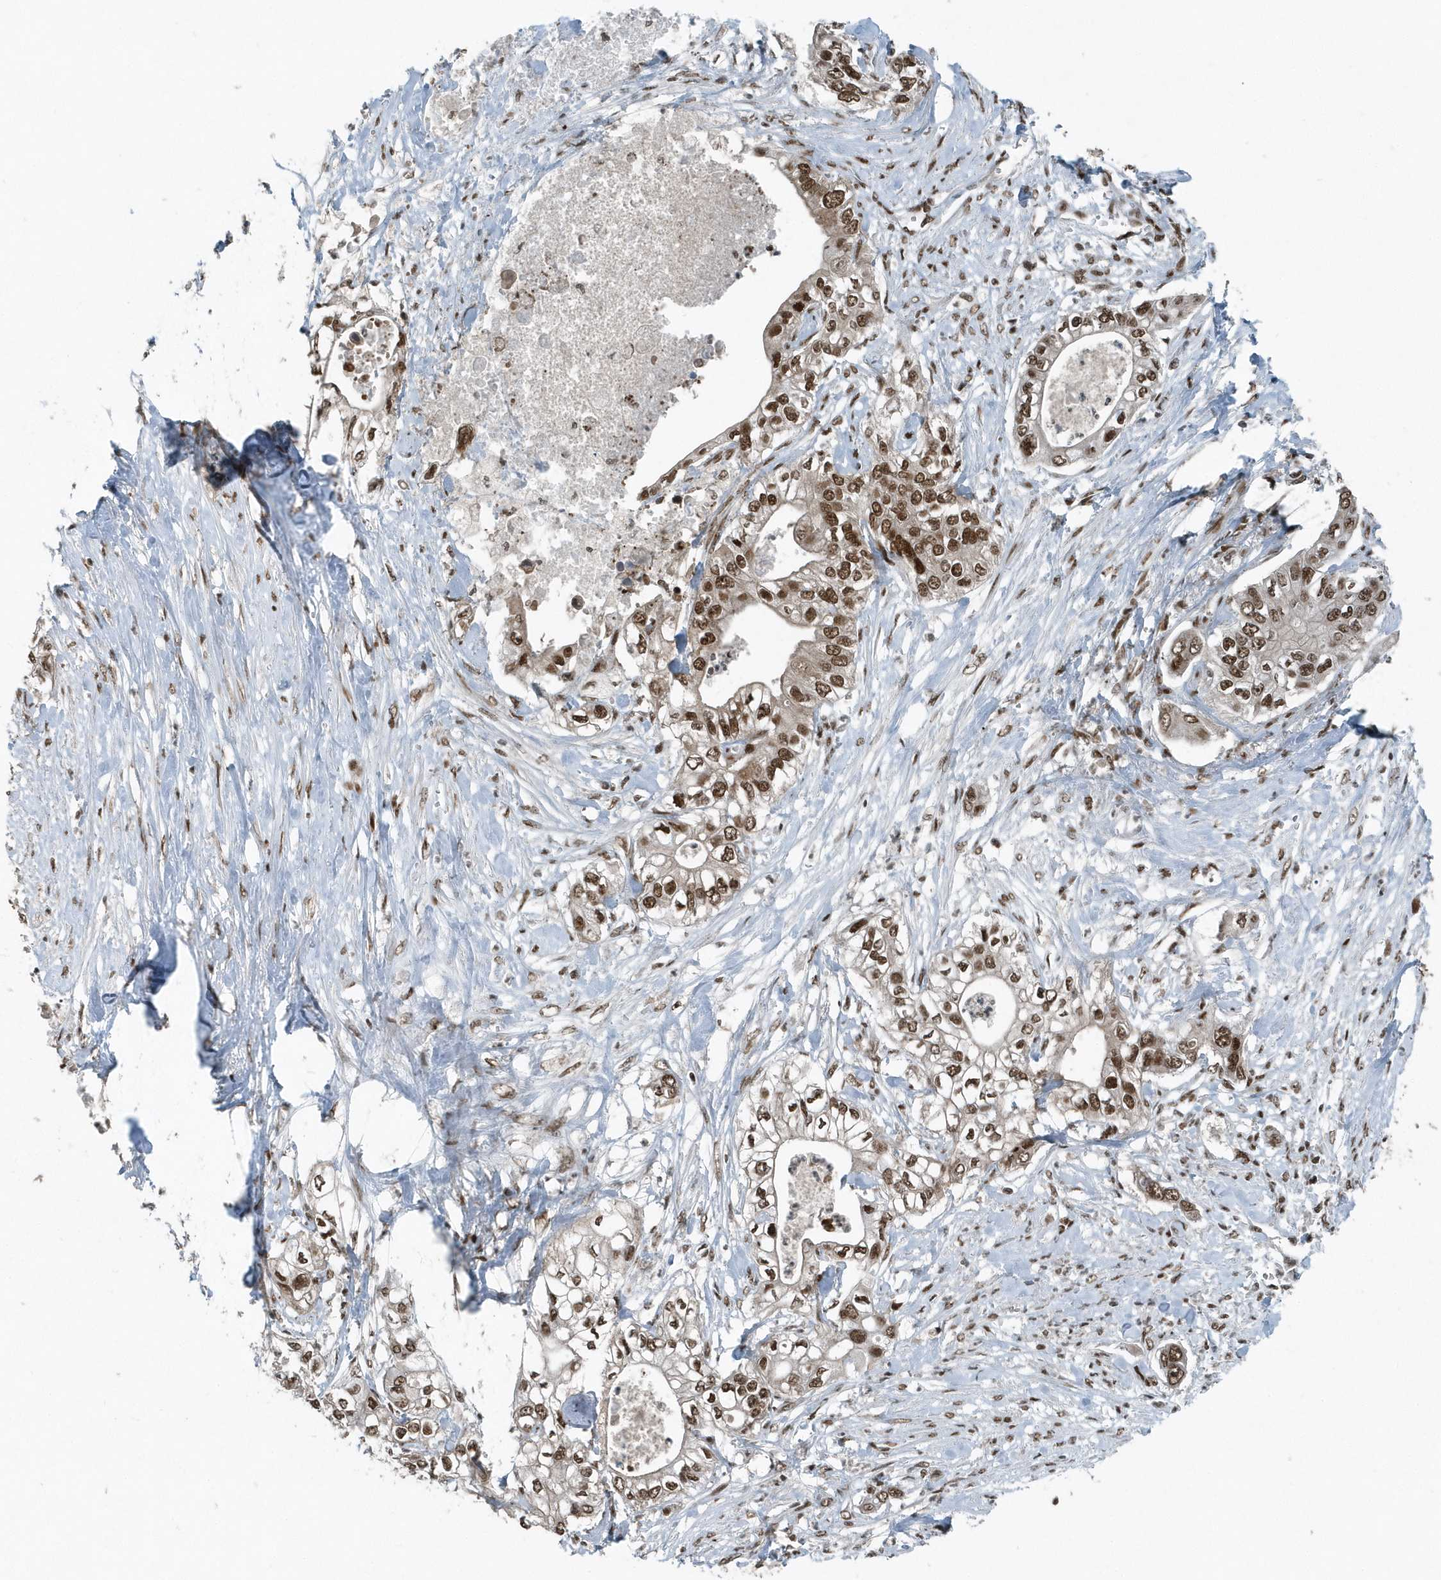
{"staining": {"intensity": "strong", "quantity": ">75%", "location": "nuclear"}, "tissue": "pancreatic cancer", "cell_type": "Tumor cells", "image_type": "cancer", "snomed": [{"axis": "morphology", "description": "Adenocarcinoma, NOS"}, {"axis": "topography", "description": "Pancreas"}], "caption": "Pancreatic cancer (adenocarcinoma) stained with DAB IHC demonstrates high levels of strong nuclear staining in approximately >75% of tumor cells.", "gene": "YTHDC1", "patient": {"sex": "female", "age": 78}}